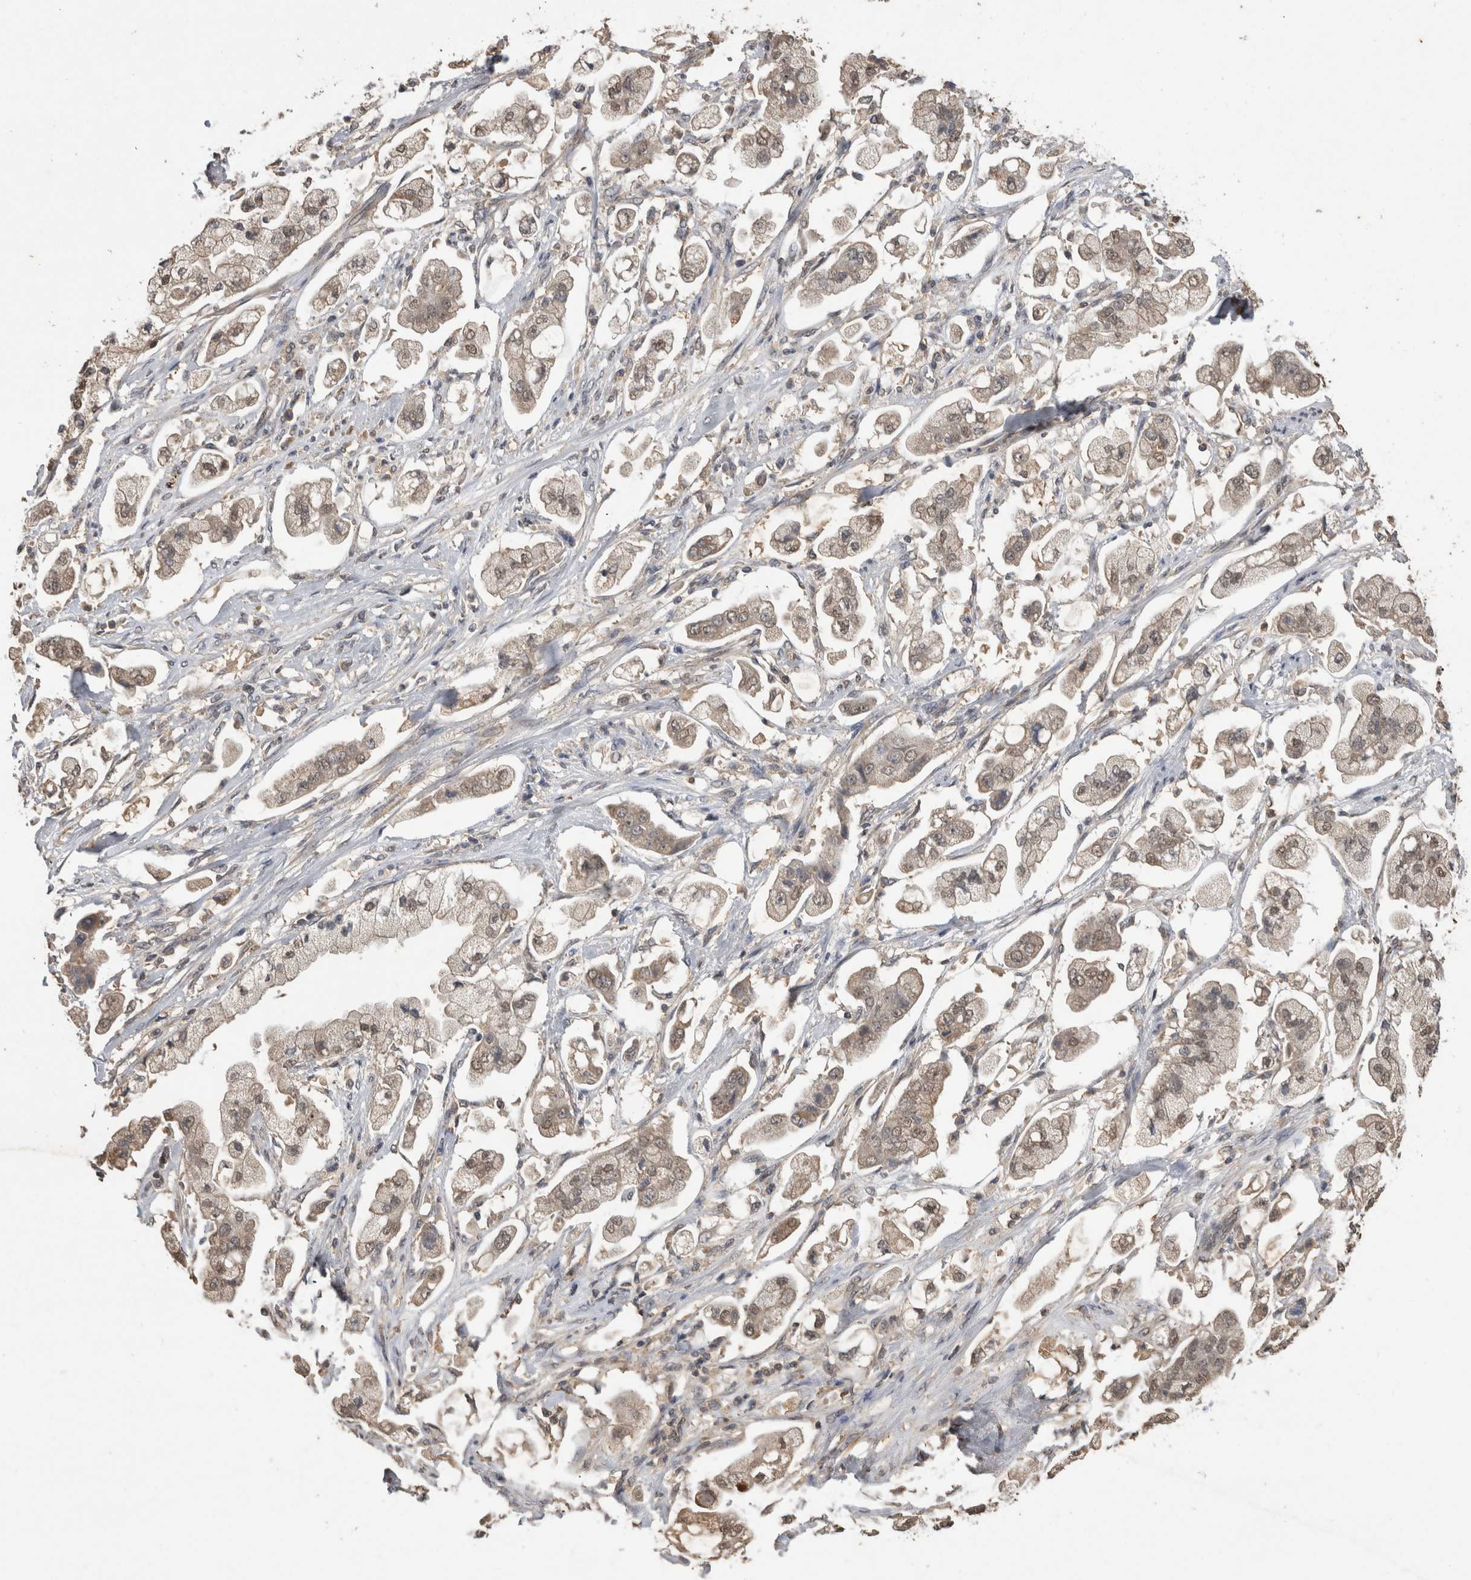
{"staining": {"intensity": "weak", "quantity": ">75%", "location": "cytoplasmic/membranous"}, "tissue": "stomach cancer", "cell_type": "Tumor cells", "image_type": "cancer", "snomed": [{"axis": "morphology", "description": "Adenocarcinoma, NOS"}, {"axis": "topography", "description": "Stomach"}], "caption": "There is low levels of weak cytoplasmic/membranous positivity in tumor cells of stomach cancer (adenocarcinoma), as demonstrated by immunohistochemical staining (brown color).", "gene": "PREP", "patient": {"sex": "male", "age": 62}}